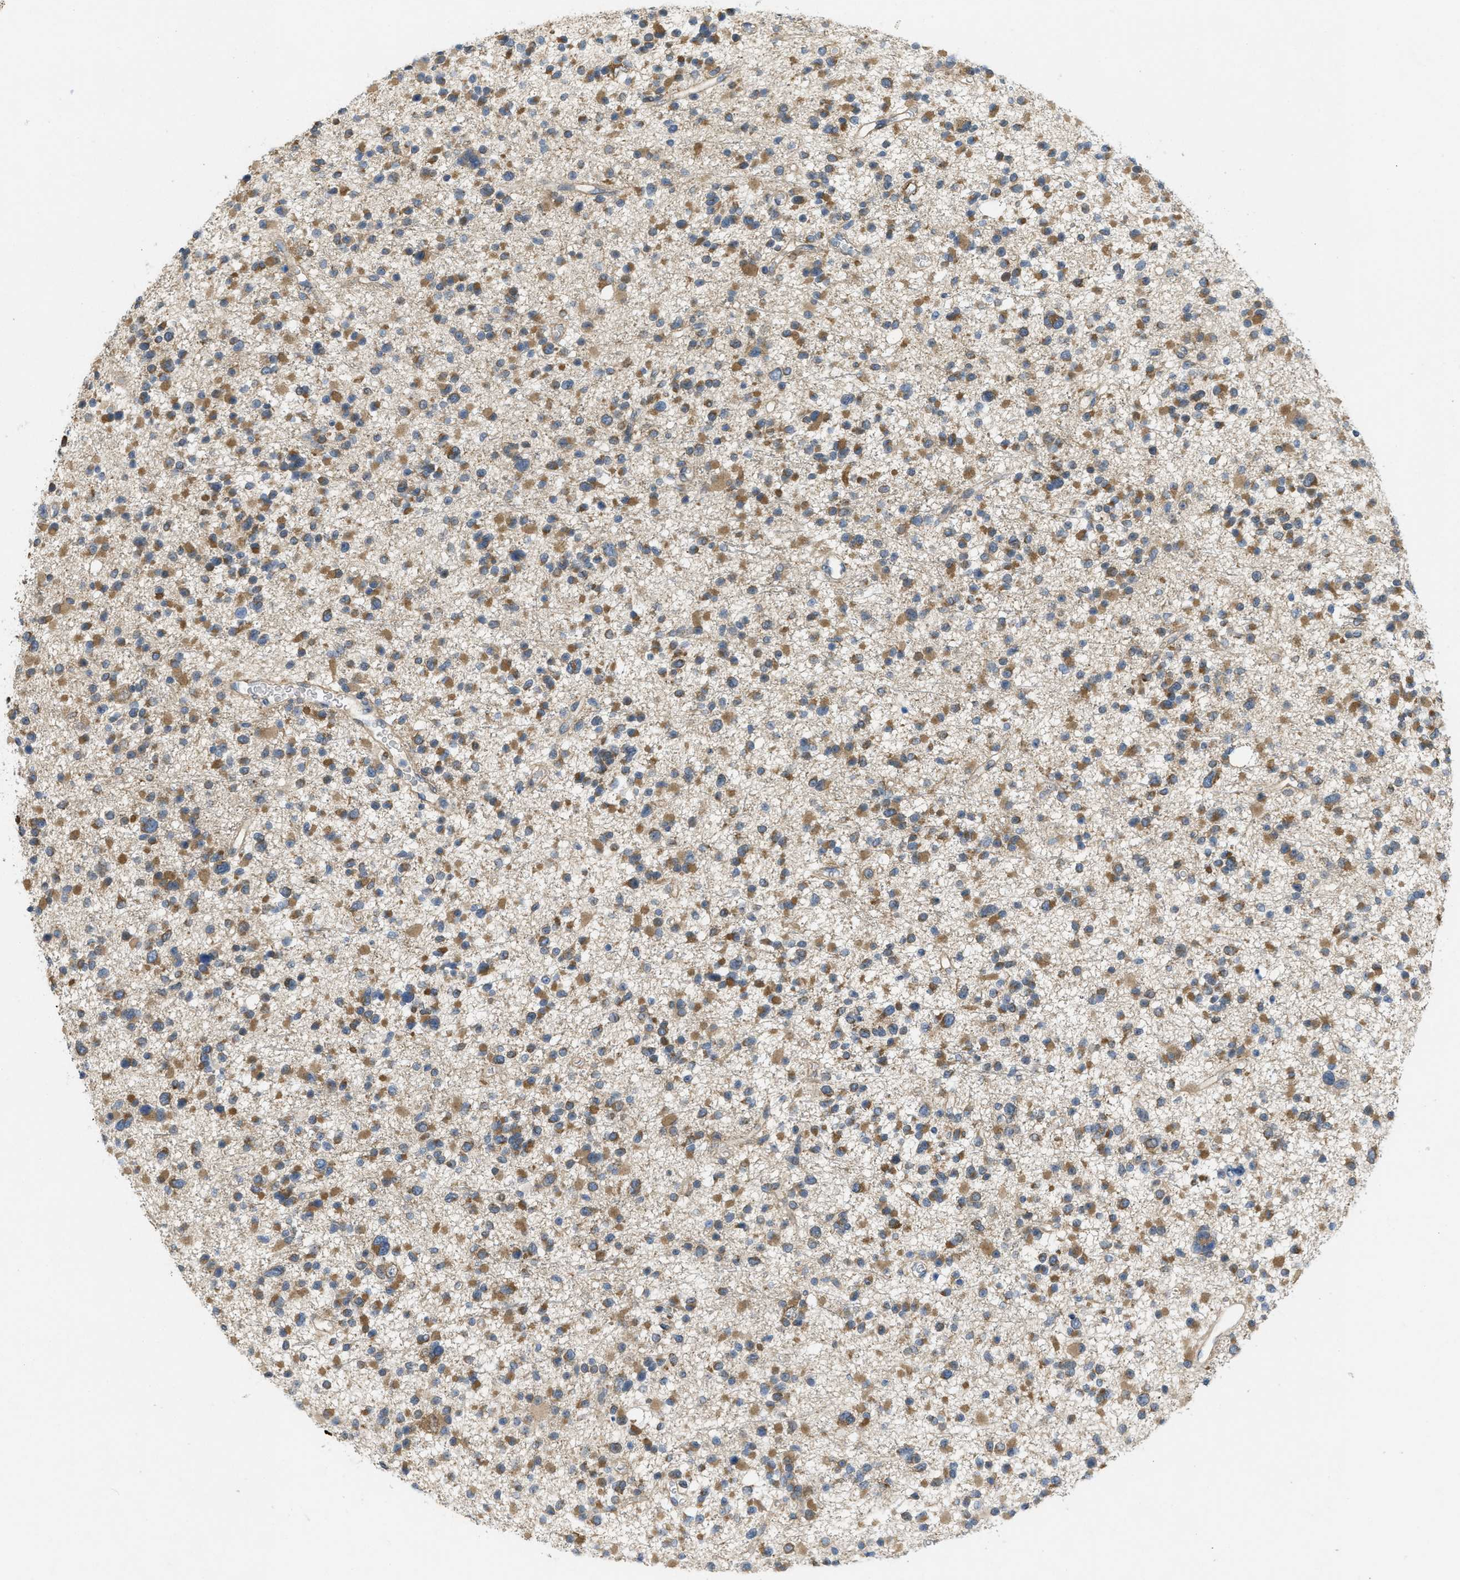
{"staining": {"intensity": "moderate", "quantity": ">75%", "location": "cytoplasmic/membranous"}, "tissue": "glioma", "cell_type": "Tumor cells", "image_type": "cancer", "snomed": [{"axis": "morphology", "description": "Glioma, malignant, Low grade"}, {"axis": "topography", "description": "Brain"}], "caption": "Immunohistochemistry photomicrograph of neoplastic tissue: human malignant glioma (low-grade) stained using immunohistochemistry (IHC) displays medium levels of moderate protein expression localized specifically in the cytoplasmic/membranous of tumor cells, appearing as a cytoplasmic/membranous brown color.", "gene": "IFNLR1", "patient": {"sex": "female", "age": 22}}